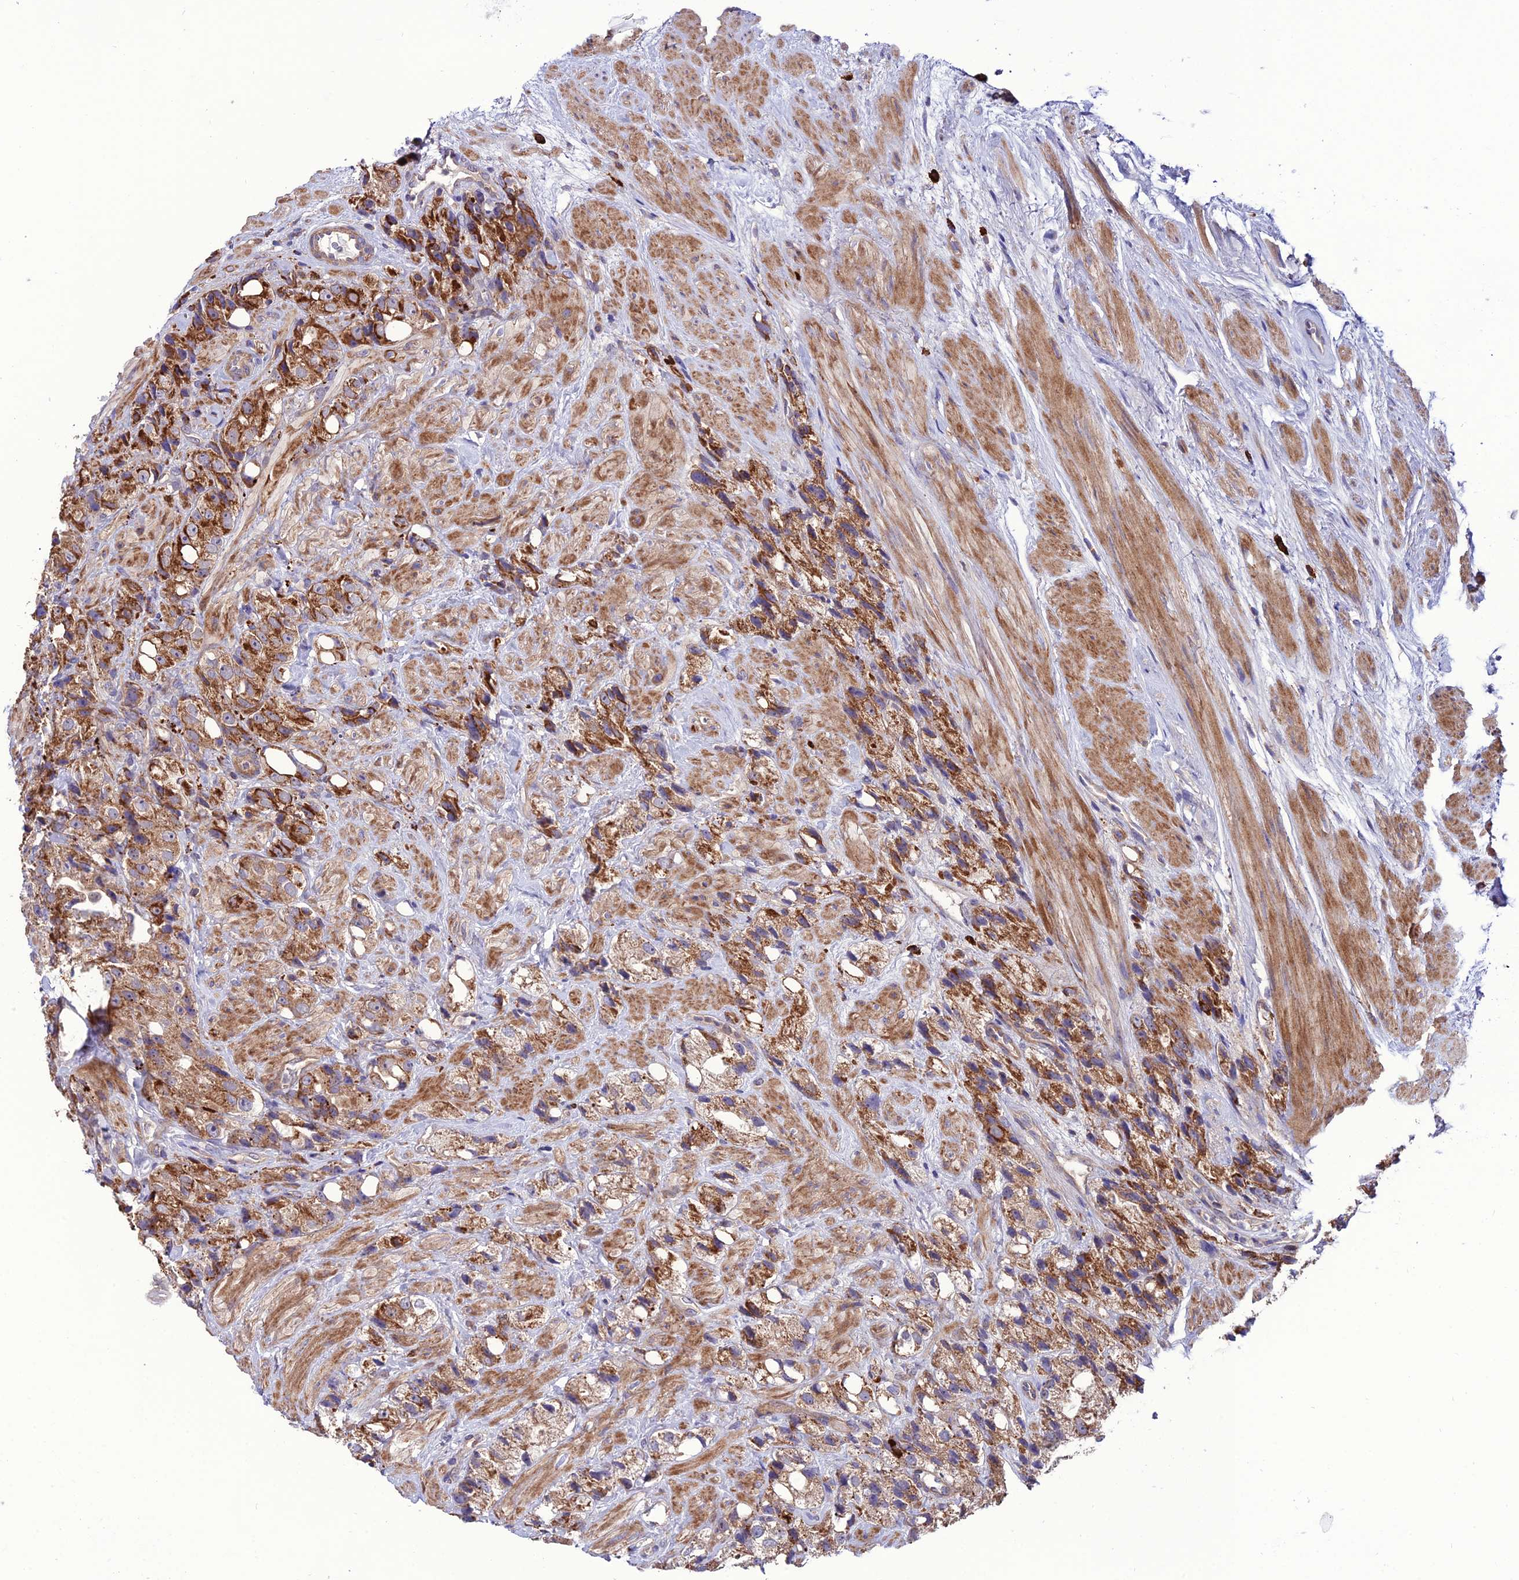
{"staining": {"intensity": "strong", "quantity": ">75%", "location": "cytoplasmic/membranous"}, "tissue": "prostate cancer", "cell_type": "Tumor cells", "image_type": "cancer", "snomed": [{"axis": "morphology", "description": "Adenocarcinoma, NOS"}, {"axis": "topography", "description": "Prostate"}], "caption": "Adenocarcinoma (prostate) stained with a brown dye shows strong cytoplasmic/membranous positive staining in approximately >75% of tumor cells.", "gene": "PPIL3", "patient": {"sex": "male", "age": 79}}